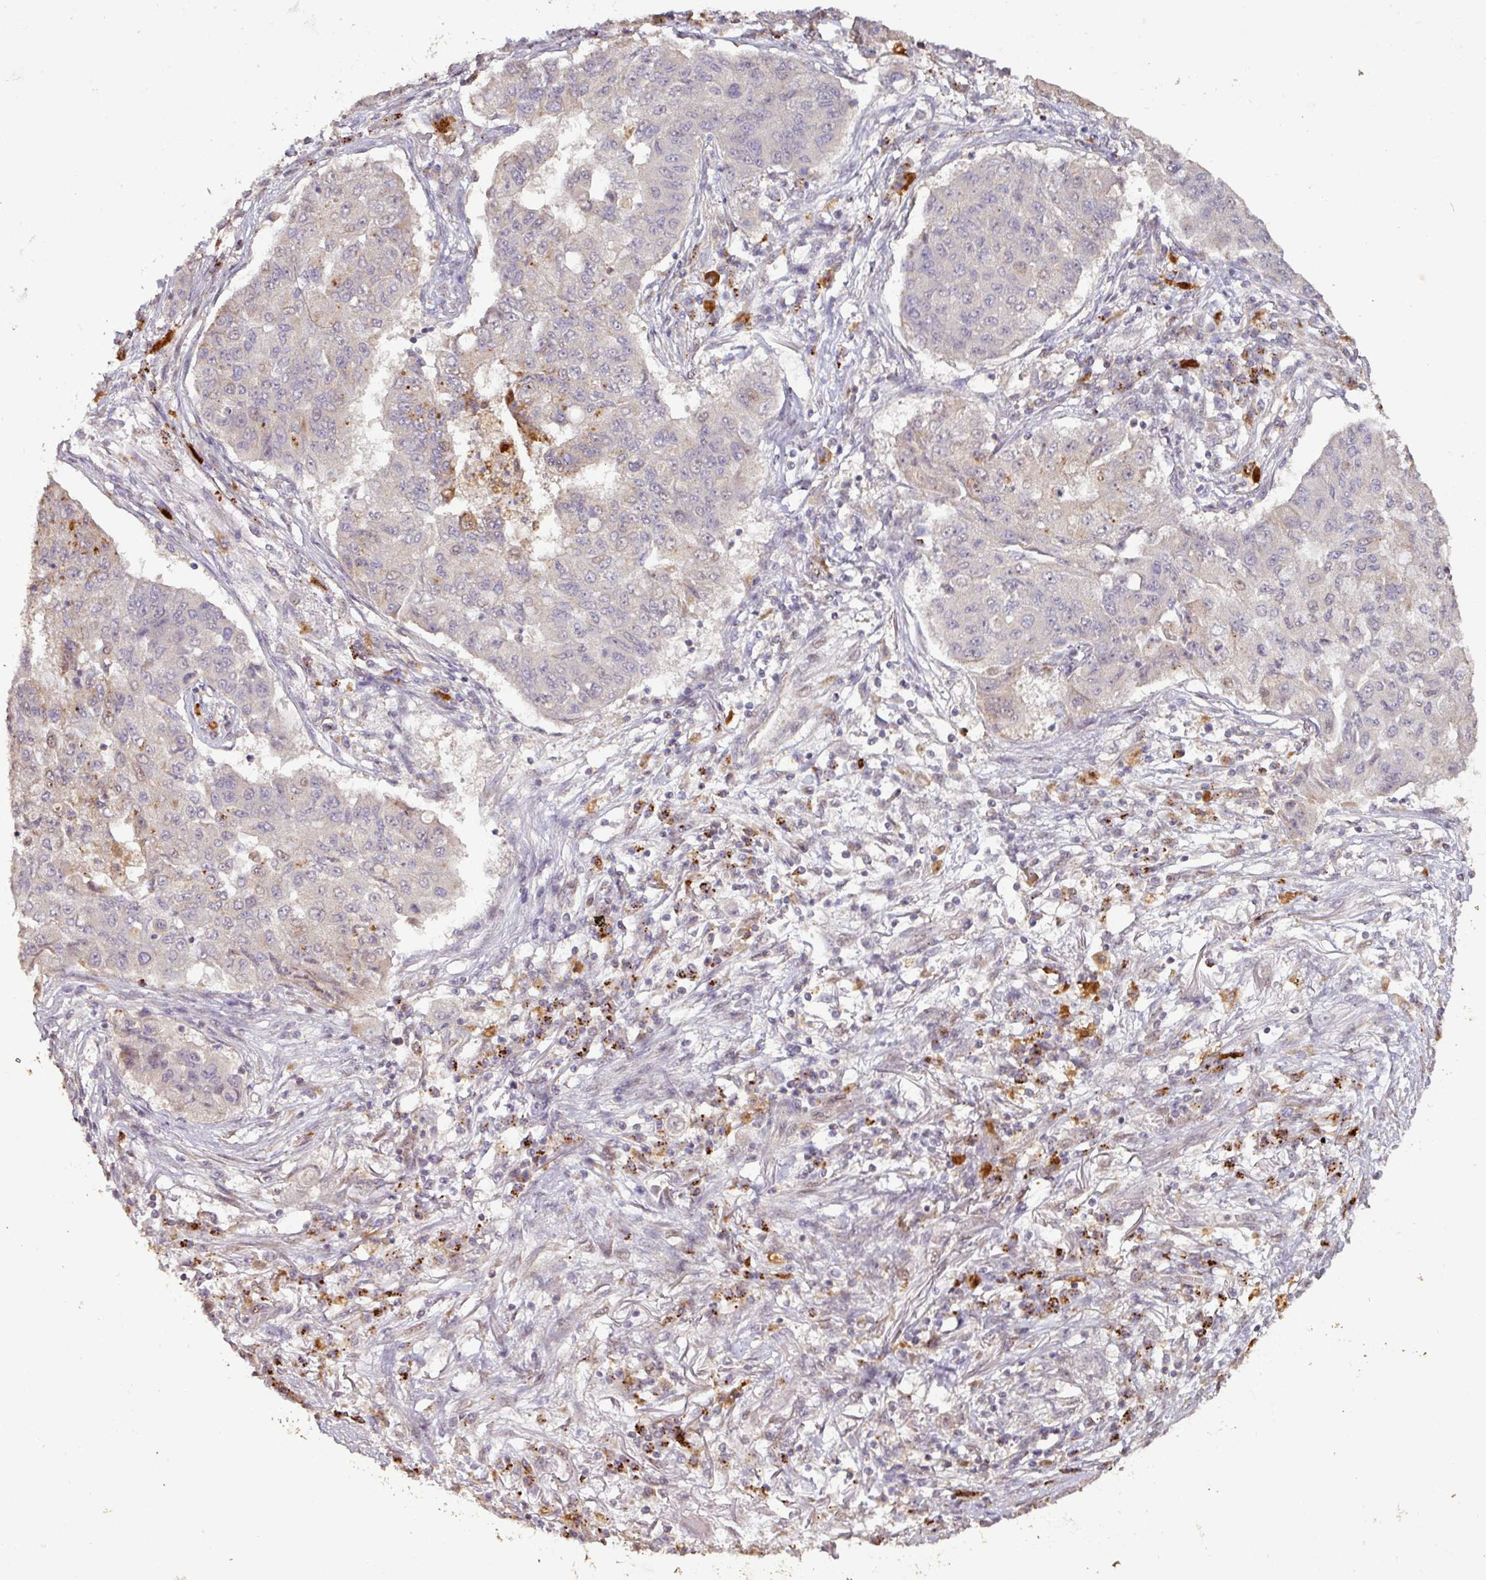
{"staining": {"intensity": "negative", "quantity": "none", "location": "none"}, "tissue": "lung cancer", "cell_type": "Tumor cells", "image_type": "cancer", "snomed": [{"axis": "morphology", "description": "Squamous cell carcinoma, NOS"}, {"axis": "topography", "description": "Lung"}], "caption": "DAB (3,3'-diaminobenzidine) immunohistochemical staining of lung squamous cell carcinoma displays no significant positivity in tumor cells. (DAB immunohistochemistry (IHC) with hematoxylin counter stain).", "gene": "CXCR5", "patient": {"sex": "male", "age": 74}}